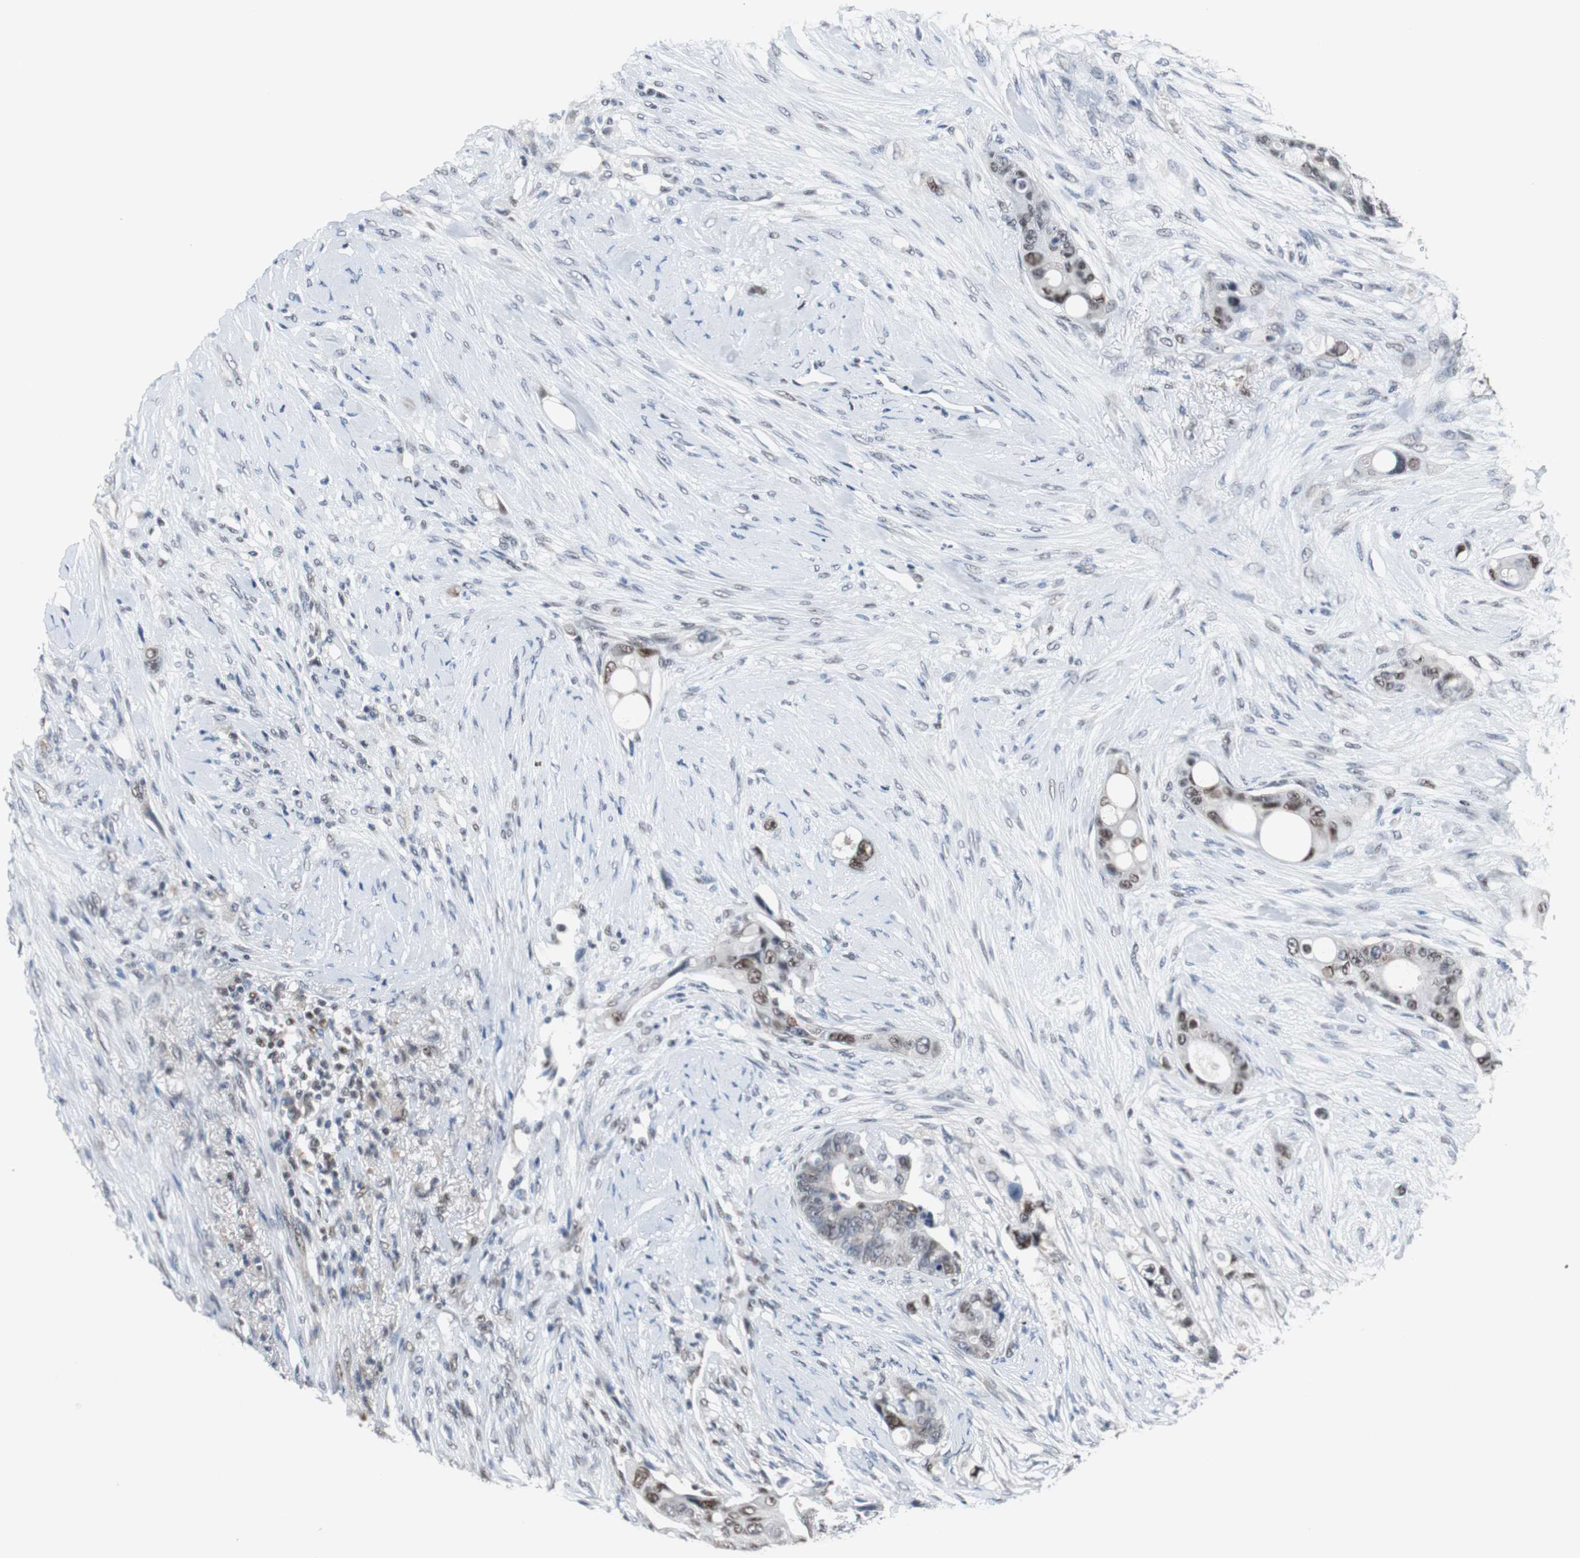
{"staining": {"intensity": "moderate", "quantity": "25%-75%", "location": "nuclear"}, "tissue": "colorectal cancer", "cell_type": "Tumor cells", "image_type": "cancer", "snomed": [{"axis": "morphology", "description": "Adenocarcinoma, NOS"}, {"axis": "topography", "description": "Colon"}], "caption": "Colorectal adenocarcinoma tissue displays moderate nuclear expression in approximately 25%-75% of tumor cells The staining is performed using DAB (3,3'-diaminobenzidine) brown chromogen to label protein expression. The nuclei are counter-stained blue using hematoxylin.", "gene": "ZHX2", "patient": {"sex": "female", "age": 57}}